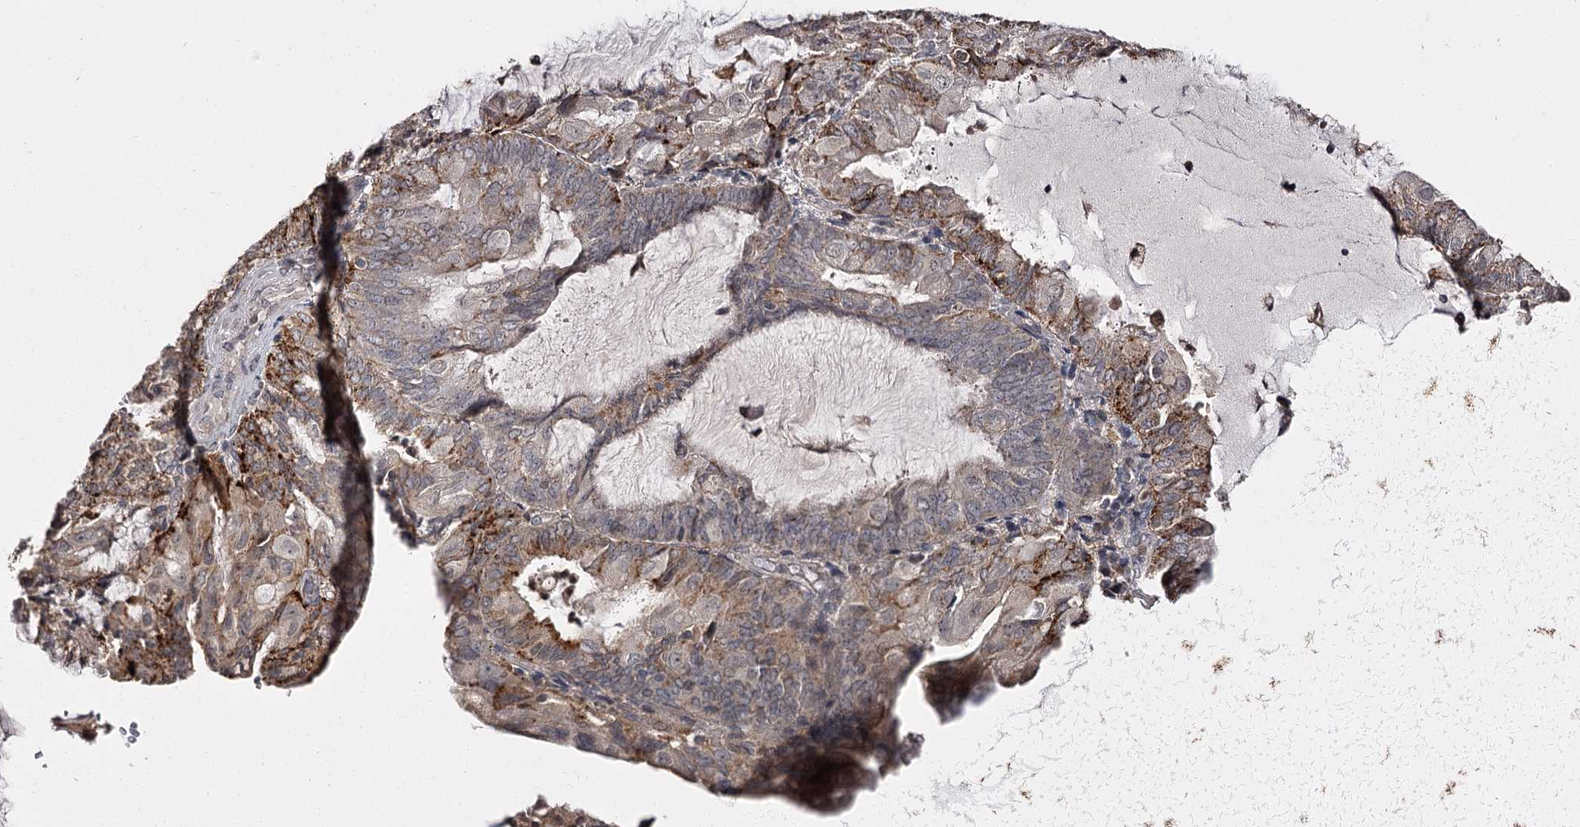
{"staining": {"intensity": "moderate", "quantity": "<25%", "location": "cytoplasmic/membranous"}, "tissue": "endometrial cancer", "cell_type": "Tumor cells", "image_type": "cancer", "snomed": [{"axis": "morphology", "description": "Adenocarcinoma, NOS"}, {"axis": "topography", "description": "Endometrium"}], "caption": "IHC image of neoplastic tissue: endometrial cancer (adenocarcinoma) stained using immunohistochemistry exhibits low levels of moderate protein expression localized specifically in the cytoplasmic/membranous of tumor cells, appearing as a cytoplasmic/membranous brown color.", "gene": "SLC32A1", "patient": {"sex": "female", "age": 81}}